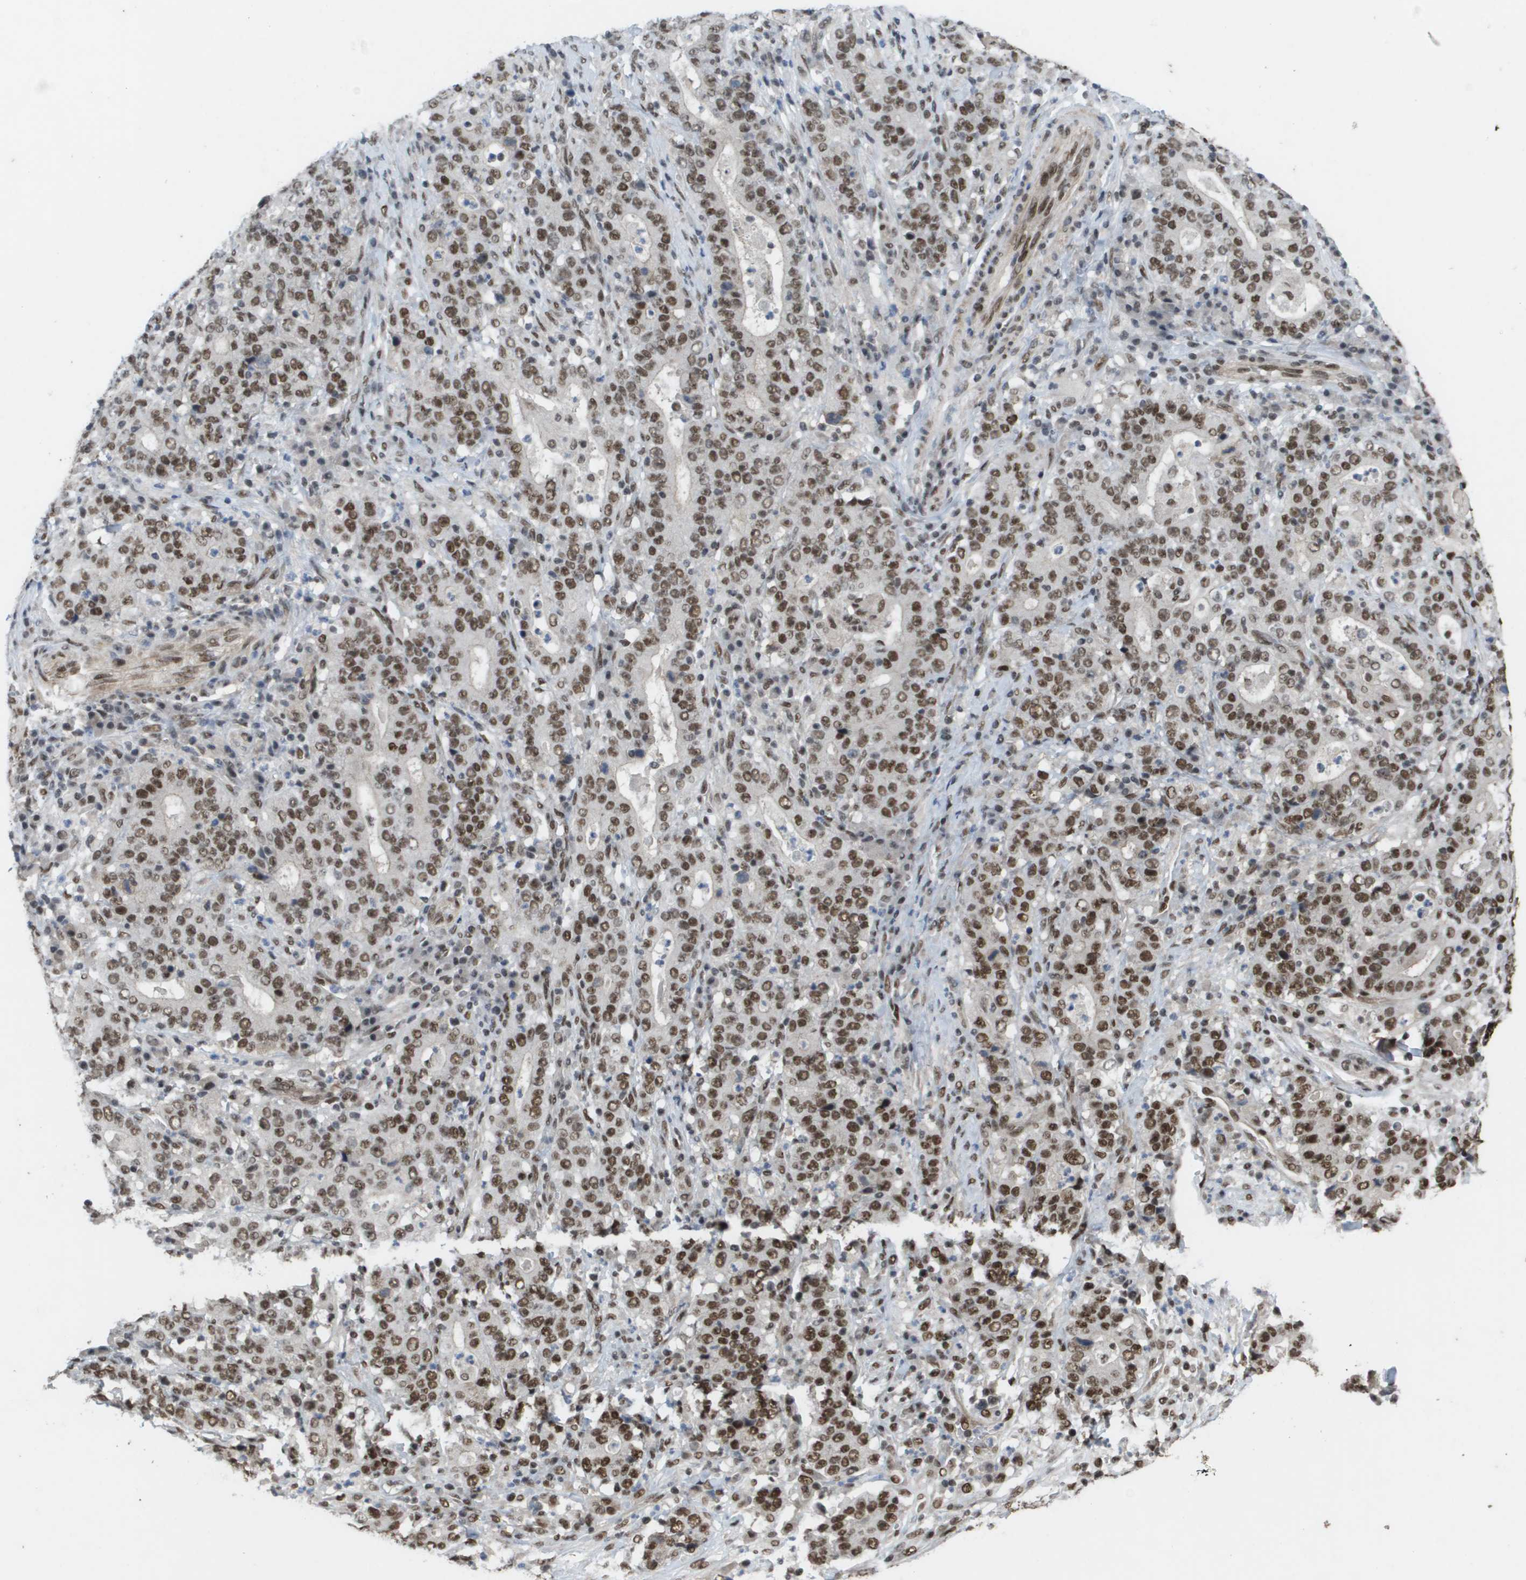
{"staining": {"intensity": "moderate", "quantity": ">75%", "location": "nuclear"}, "tissue": "stomach cancer", "cell_type": "Tumor cells", "image_type": "cancer", "snomed": [{"axis": "morphology", "description": "Normal tissue, NOS"}, {"axis": "morphology", "description": "Adenocarcinoma, NOS"}, {"axis": "topography", "description": "Stomach, upper"}, {"axis": "topography", "description": "Stomach"}], "caption": "Moderate nuclear staining is appreciated in approximately >75% of tumor cells in adenocarcinoma (stomach).", "gene": "CDT1", "patient": {"sex": "male", "age": 59}}